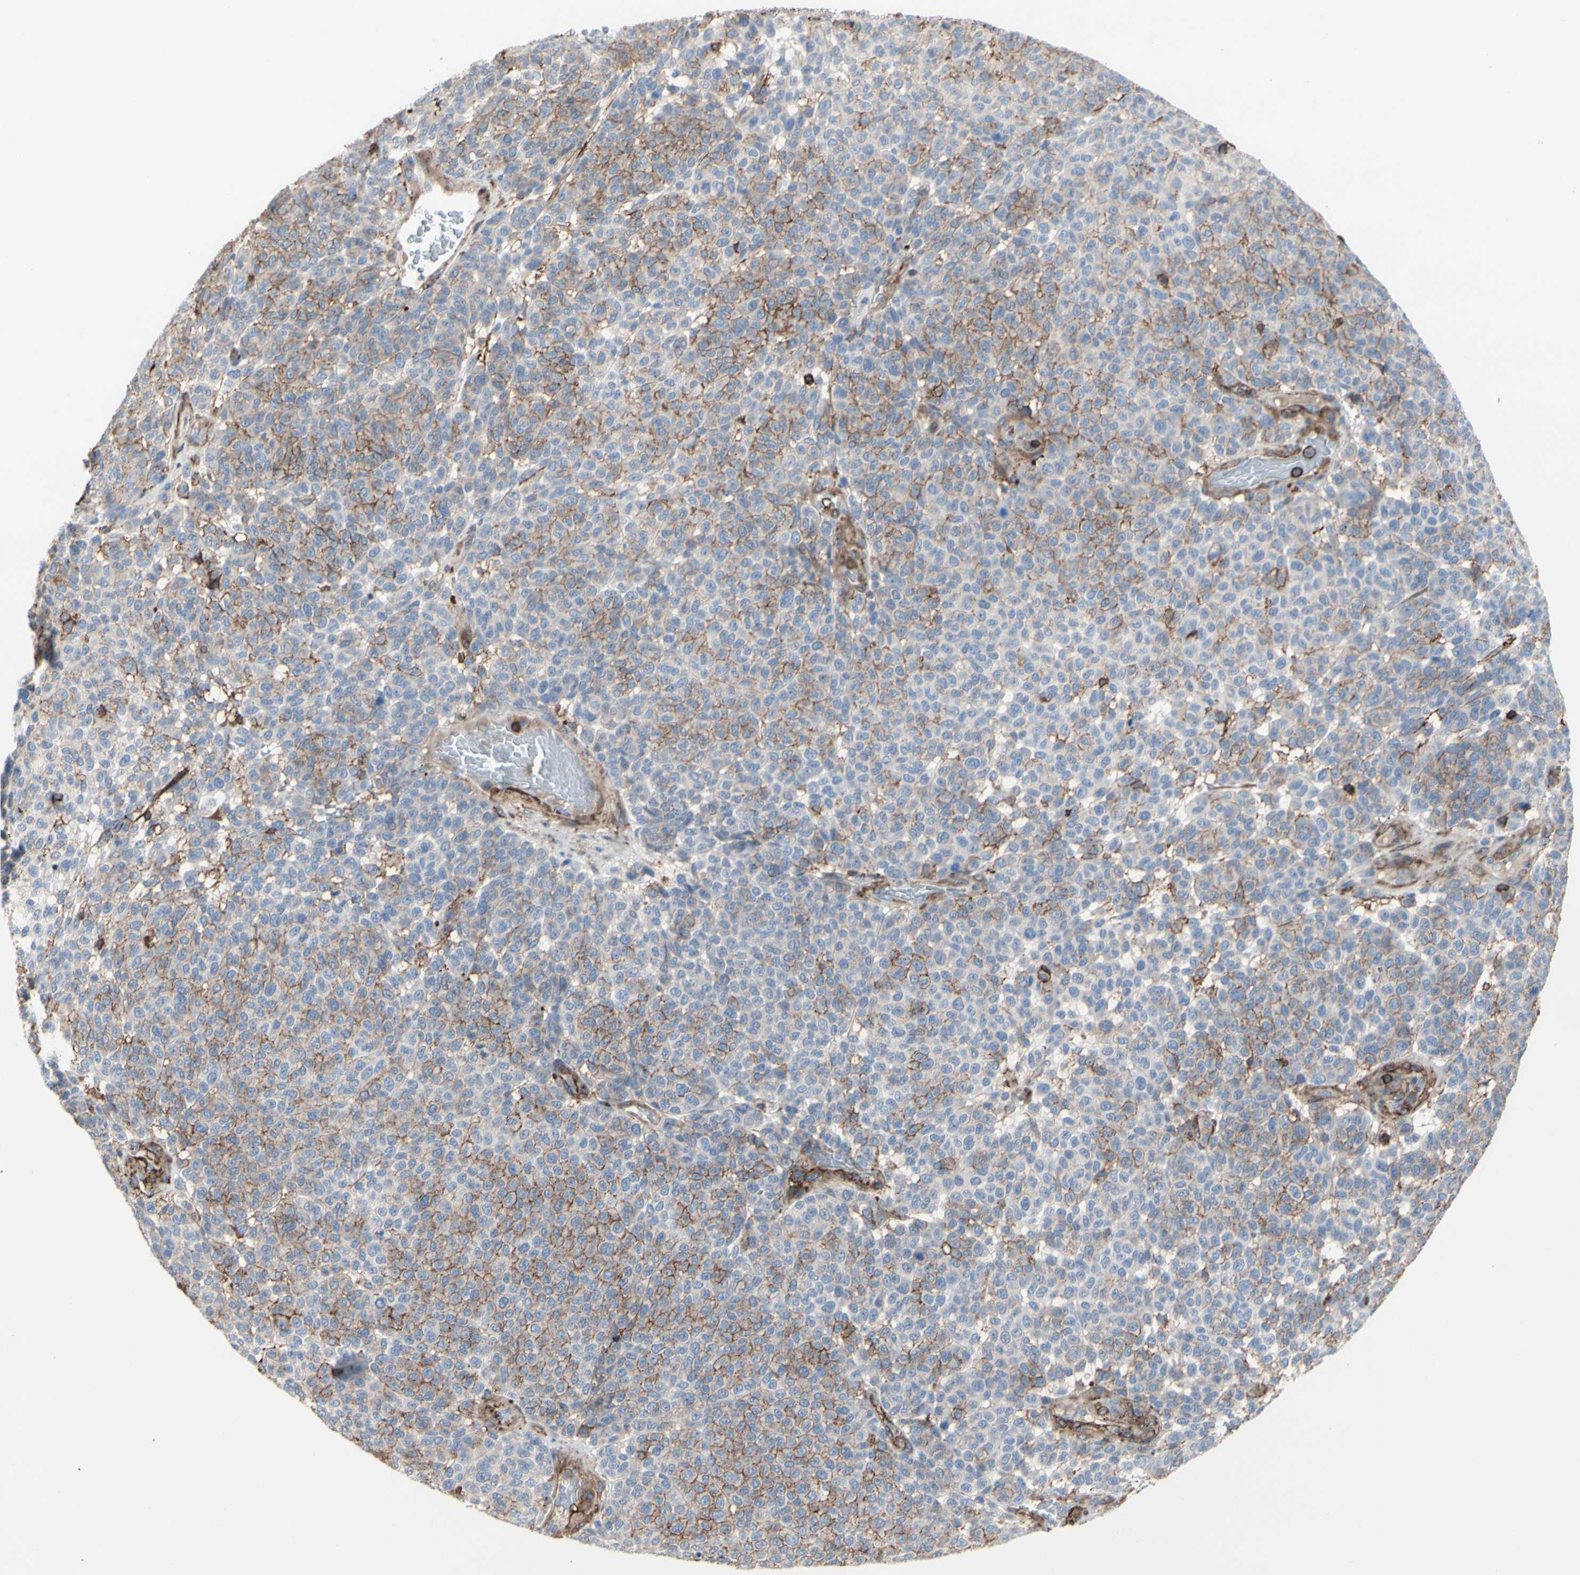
{"staining": {"intensity": "weak", "quantity": "25%-75%", "location": "cytoplasmic/membranous"}, "tissue": "melanoma", "cell_type": "Tumor cells", "image_type": "cancer", "snomed": [{"axis": "morphology", "description": "Malignant melanoma, NOS"}, {"axis": "topography", "description": "Skin"}], "caption": "High-power microscopy captured an immunohistochemistry (IHC) photomicrograph of malignant melanoma, revealing weak cytoplasmic/membranous positivity in about 25%-75% of tumor cells.", "gene": "ANXA6", "patient": {"sex": "male", "age": 59}}